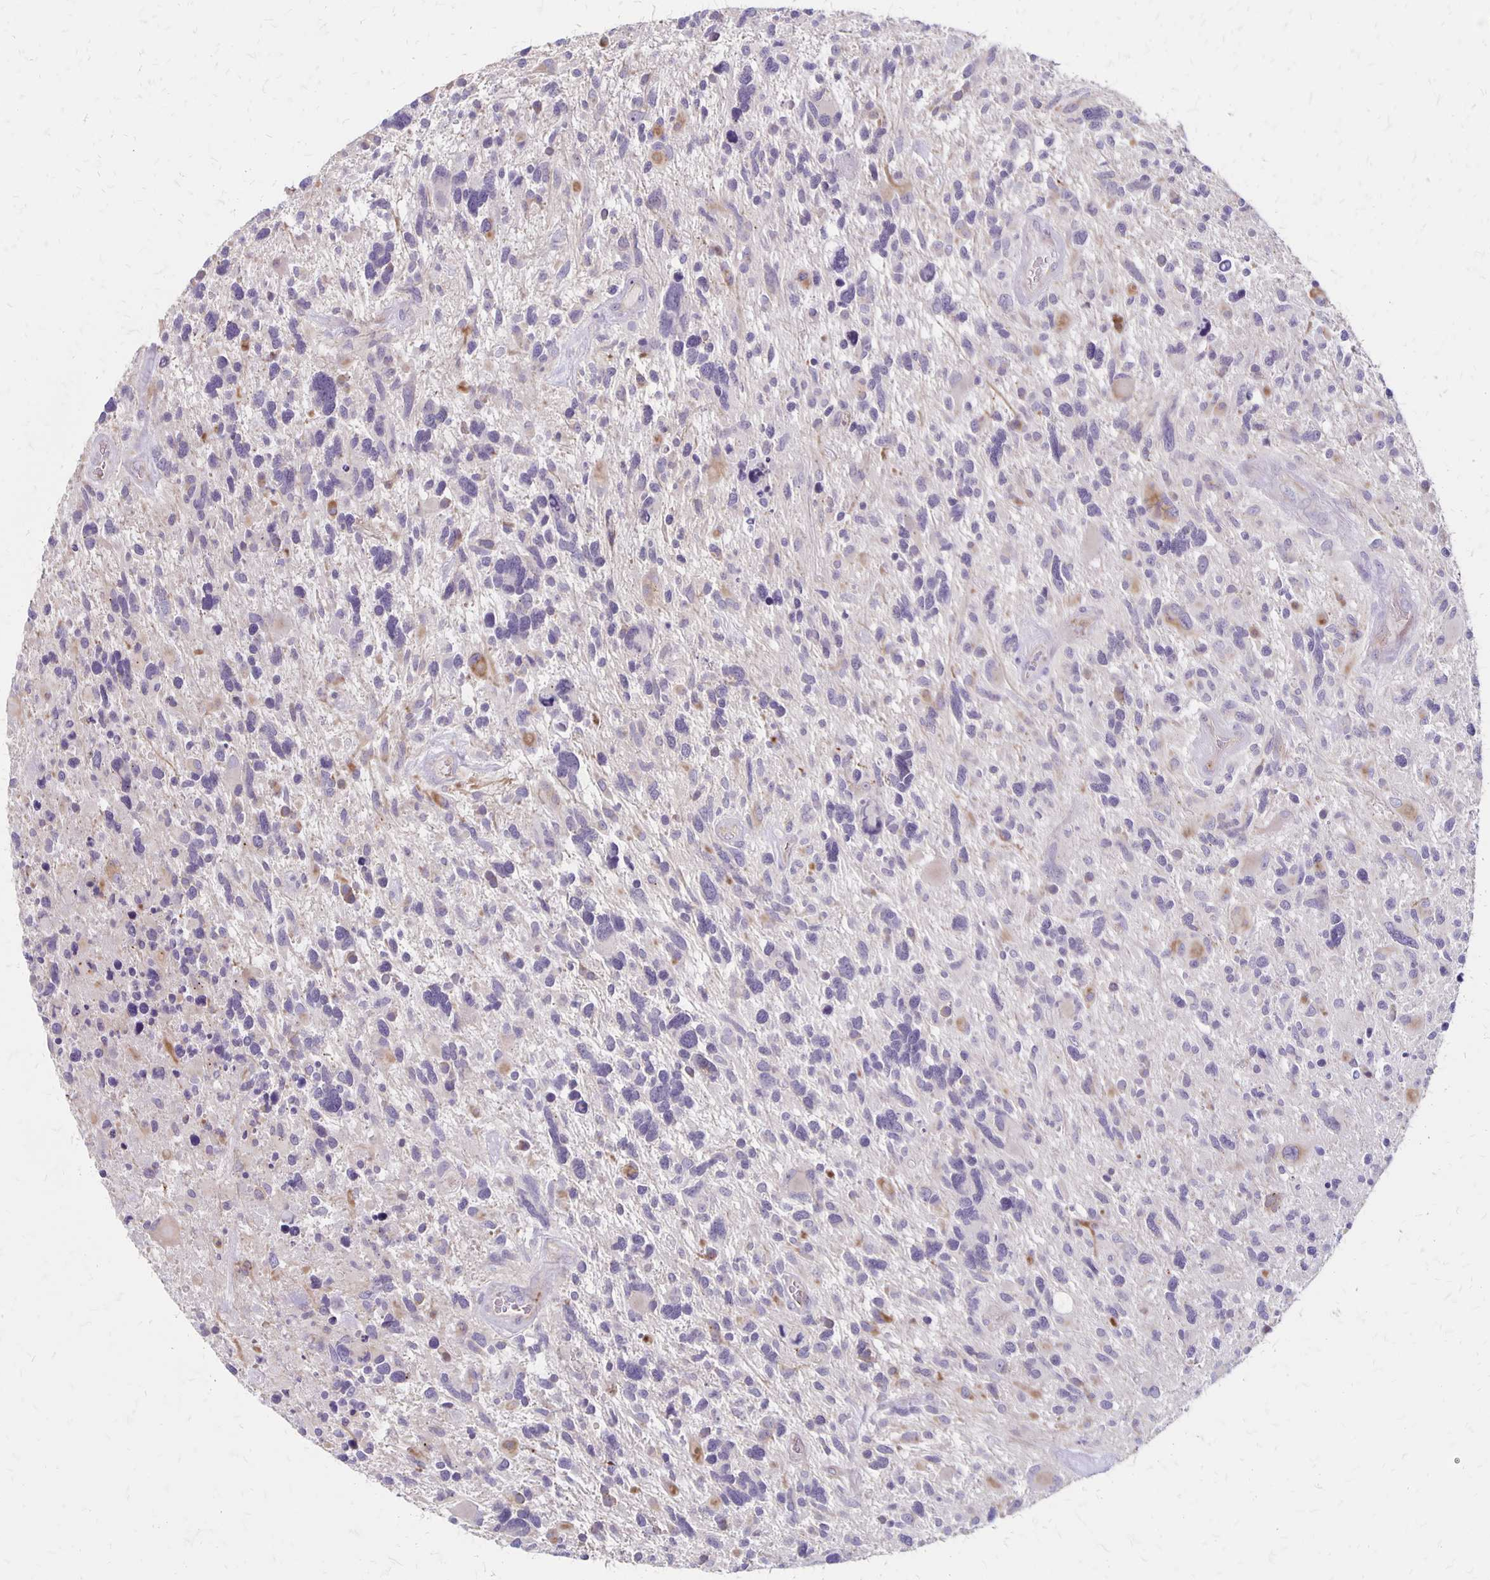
{"staining": {"intensity": "negative", "quantity": "none", "location": "none"}, "tissue": "glioma", "cell_type": "Tumor cells", "image_type": "cancer", "snomed": [{"axis": "morphology", "description": "Glioma, malignant, High grade"}, {"axis": "topography", "description": "Brain"}], "caption": "Malignant glioma (high-grade) was stained to show a protein in brown. There is no significant positivity in tumor cells.", "gene": "HOMER1", "patient": {"sex": "male", "age": 49}}